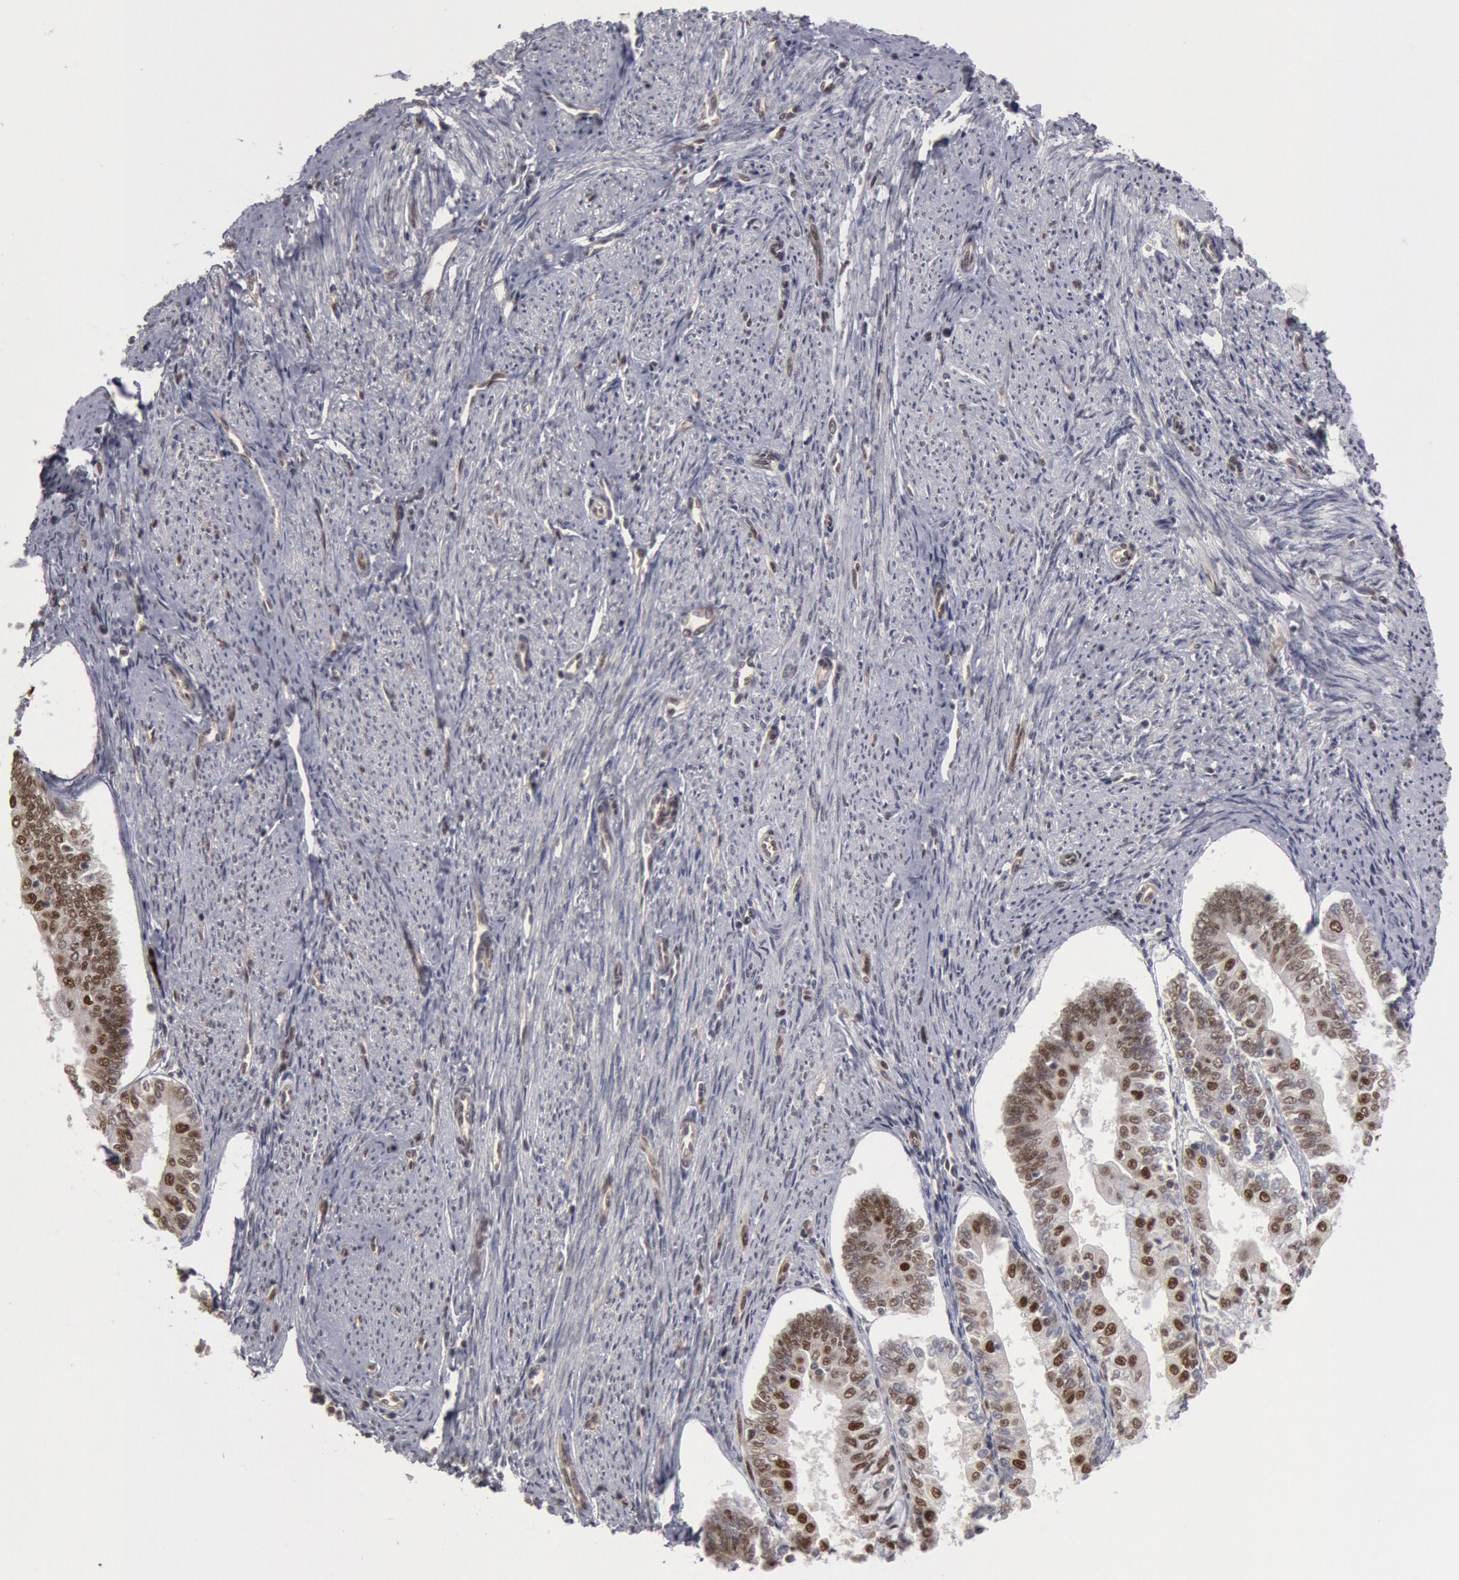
{"staining": {"intensity": "moderate", "quantity": "25%-75%", "location": "nuclear"}, "tissue": "endometrial cancer", "cell_type": "Tumor cells", "image_type": "cancer", "snomed": [{"axis": "morphology", "description": "Adenocarcinoma, NOS"}, {"axis": "topography", "description": "Endometrium"}], "caption": "Moderate nuclear protein expression is appreciated in approximately 25%-75% of tumor cells in endometrial adenocarcinoma. (Brightfield microscopy of DAB IHC at high magnification).", "gene": "PPP4R3B", "patient": {"sex": "female", "age": 75}}